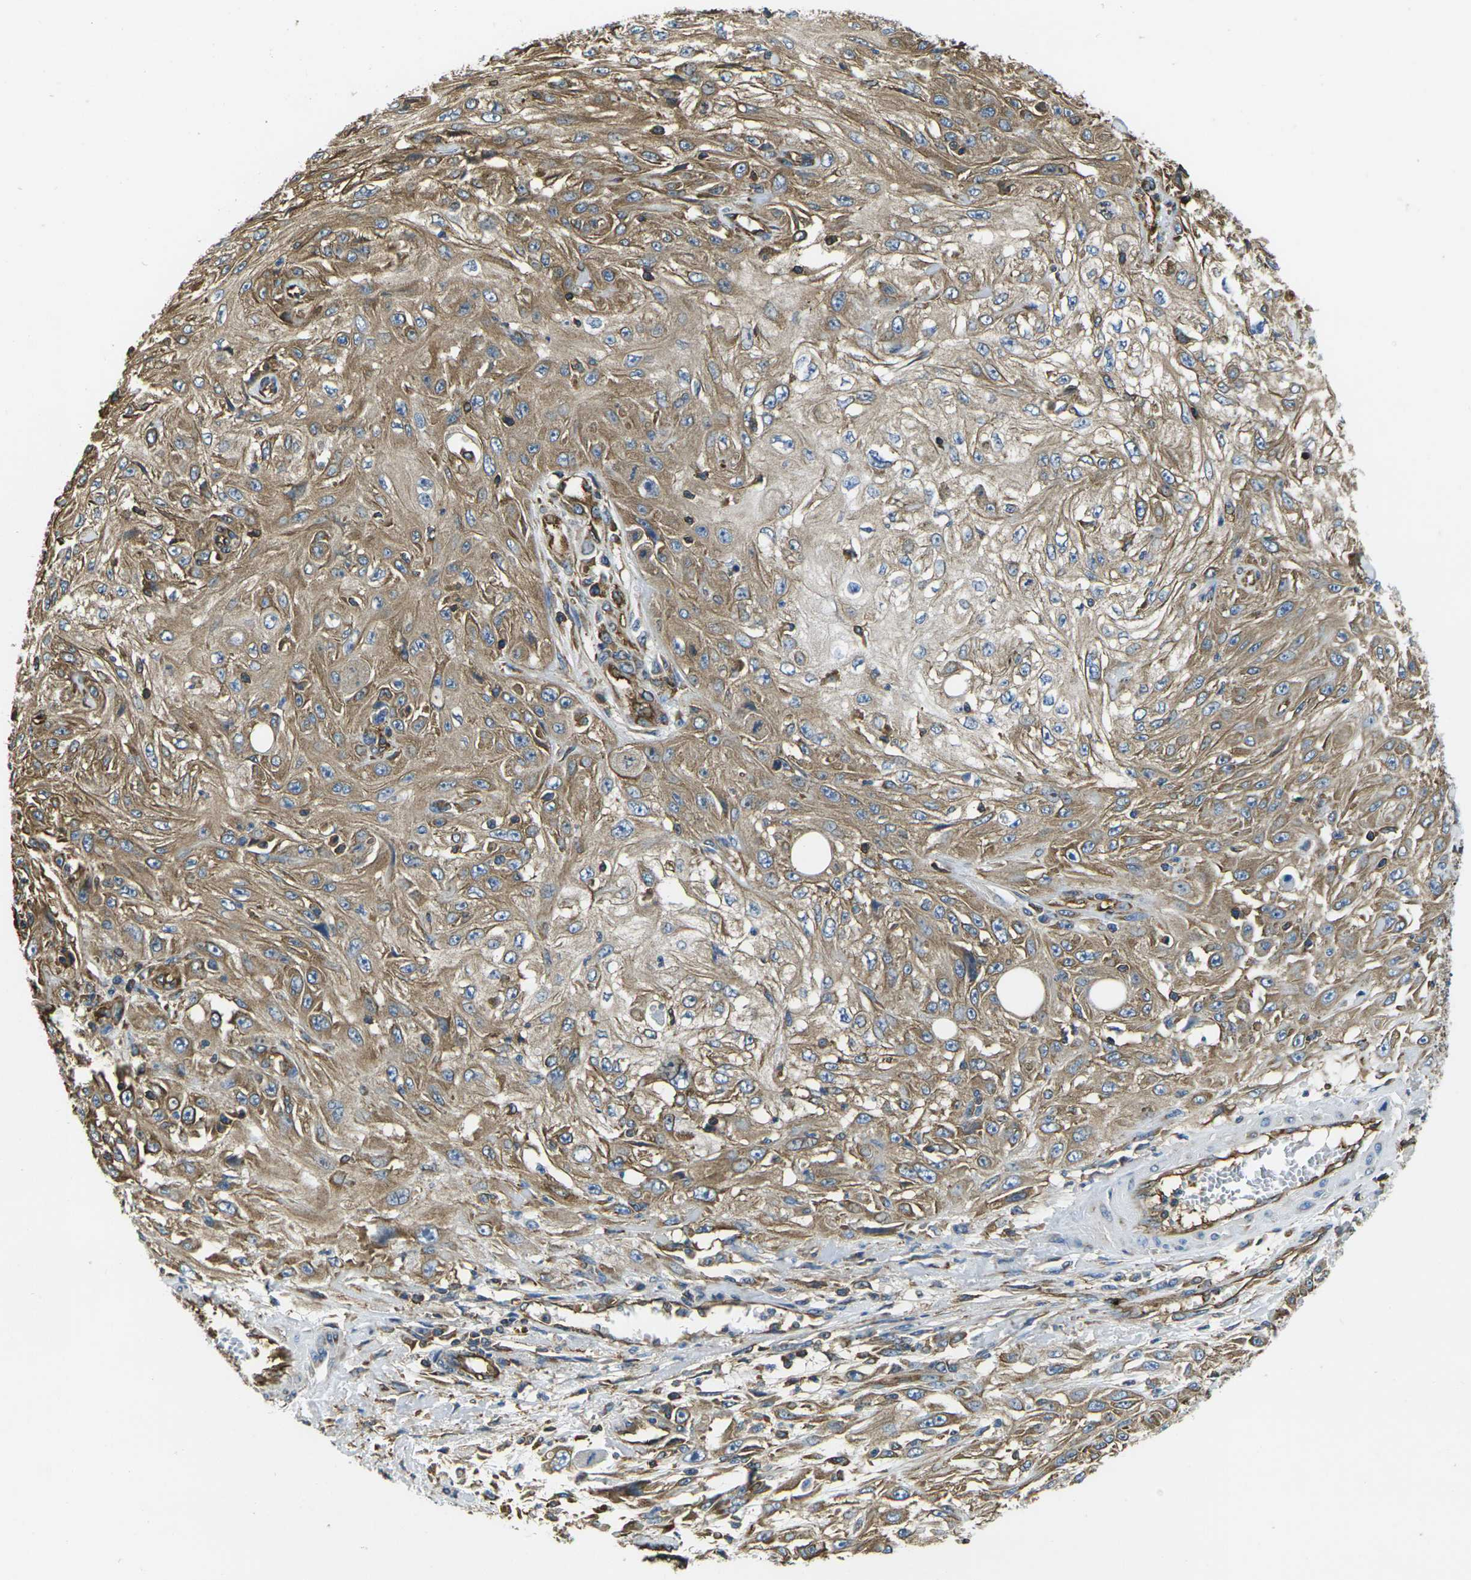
{"staining": {"intensity": "moderate", "quantity": ">75%", "location": "cytoplasmic/membranous"}, "tissue": "skin cancer", "cell_type": "Tumor cells", "image_type": "cancer", "snomed": [{"axis": "morphology", "description": "Squamous cell carcinoma, NOS"}, {"axis": "topography", "description": "Skin"}], "caption": "Protein expression analysis of human squamous cell carcinoma (skin) reveals moderate cytoplasmic/membranous staining in approximately >75% of tumor cells.", "gene": "FAM110D", "patient": {"sex": "male", "age": 75}}